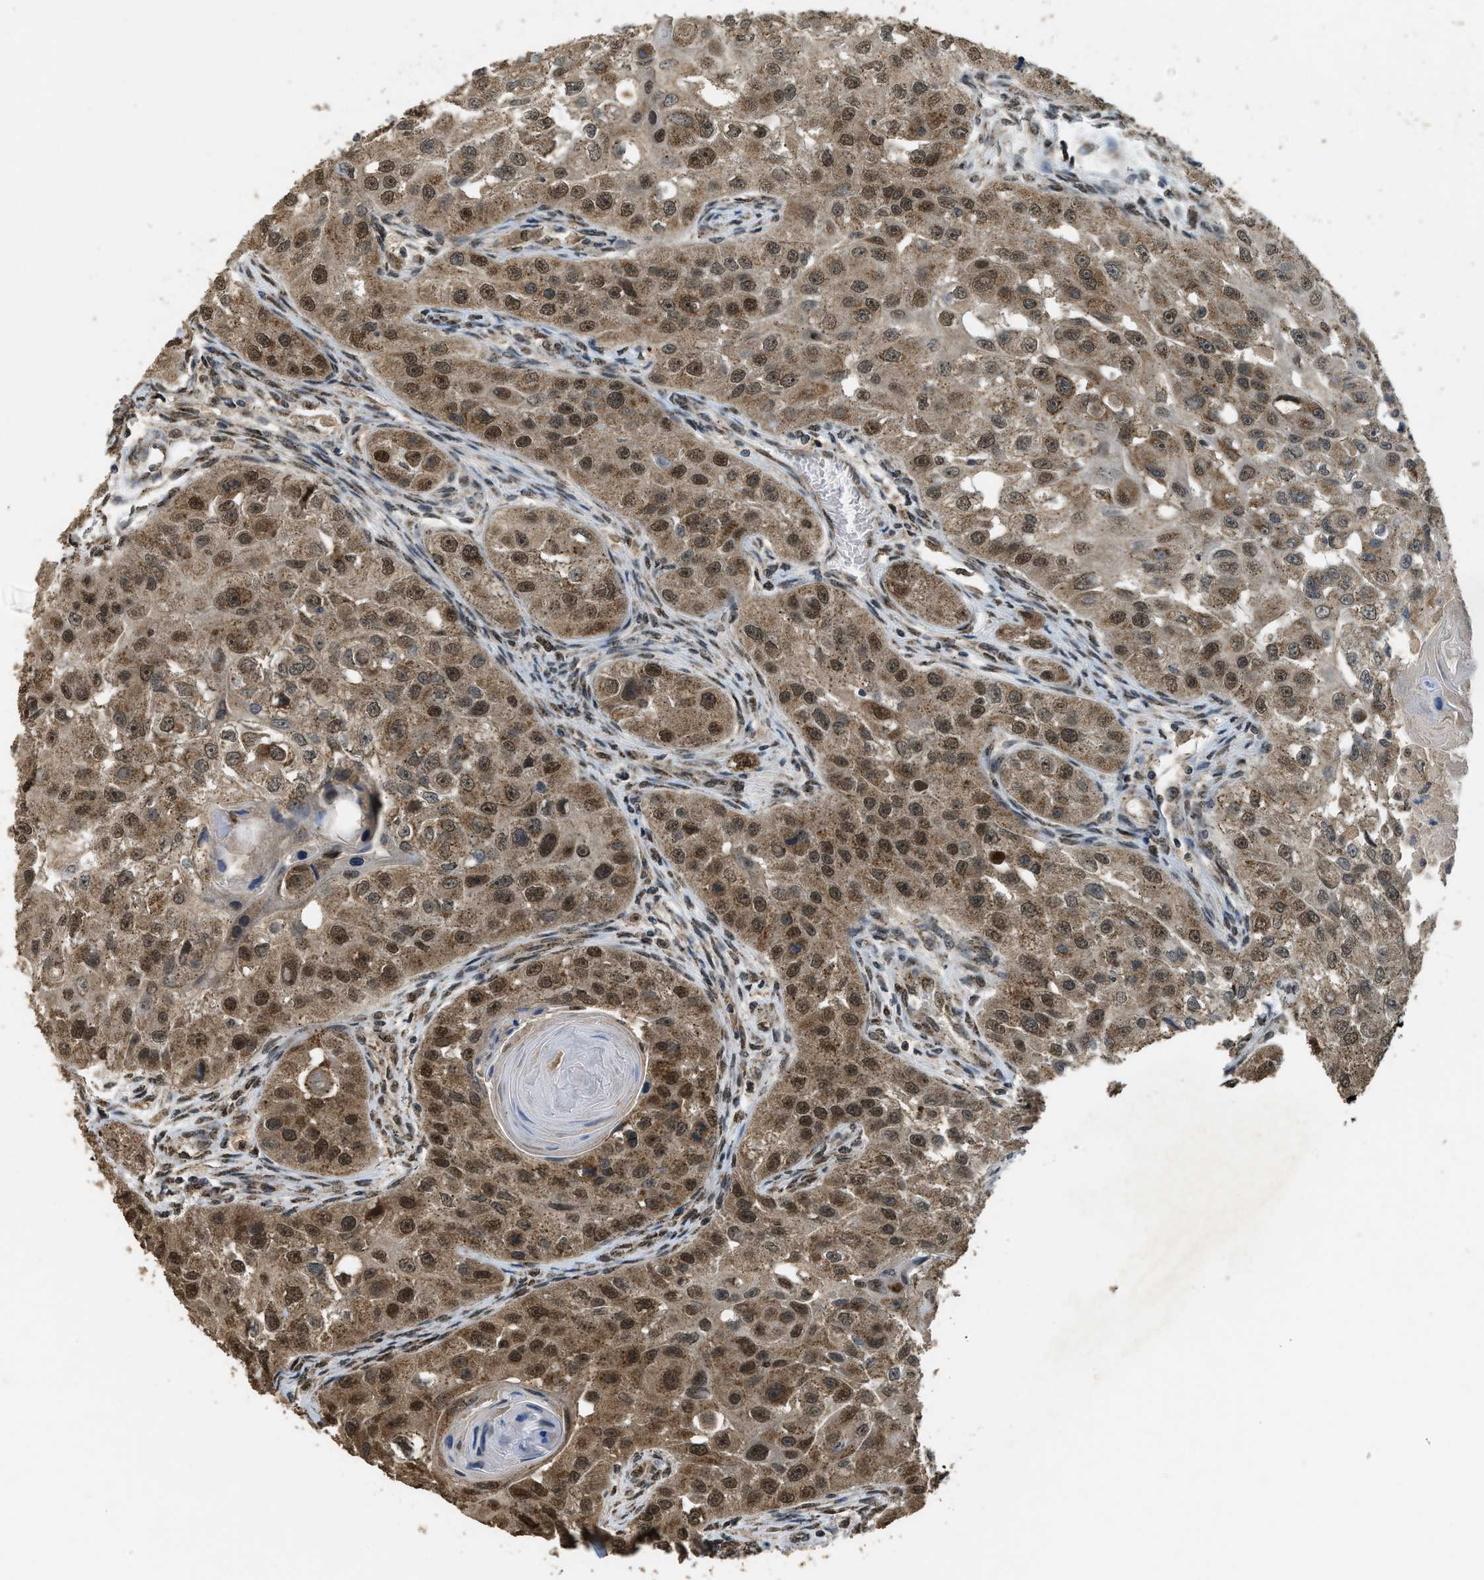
{"staining": {"intensity": "moderate", "quantity": ">75%", "location": "cytoplasmic/membranous,nuclear"}, "tissue": "head and neck cancer", "cell_type": "Tumor cells", "image_type": "cancer", "snomed": [{"axis": "morphology", "description": "Normal tissue, NOS"}, {"axis": "morphology", "description": "Squamous cell carcinoma, NOS"}, {"axis": "topography", "description": "Skeletal muscle"}, {"axis": "topography", "description": "Head-Neck"}], "caption": "Head and neck cancer (squamous cell carcinoma) stained with a protein marker reveals moderate staining in tumor cells.", "gene": "IPO7", "patient": {"sex": "male", "age": 51}}